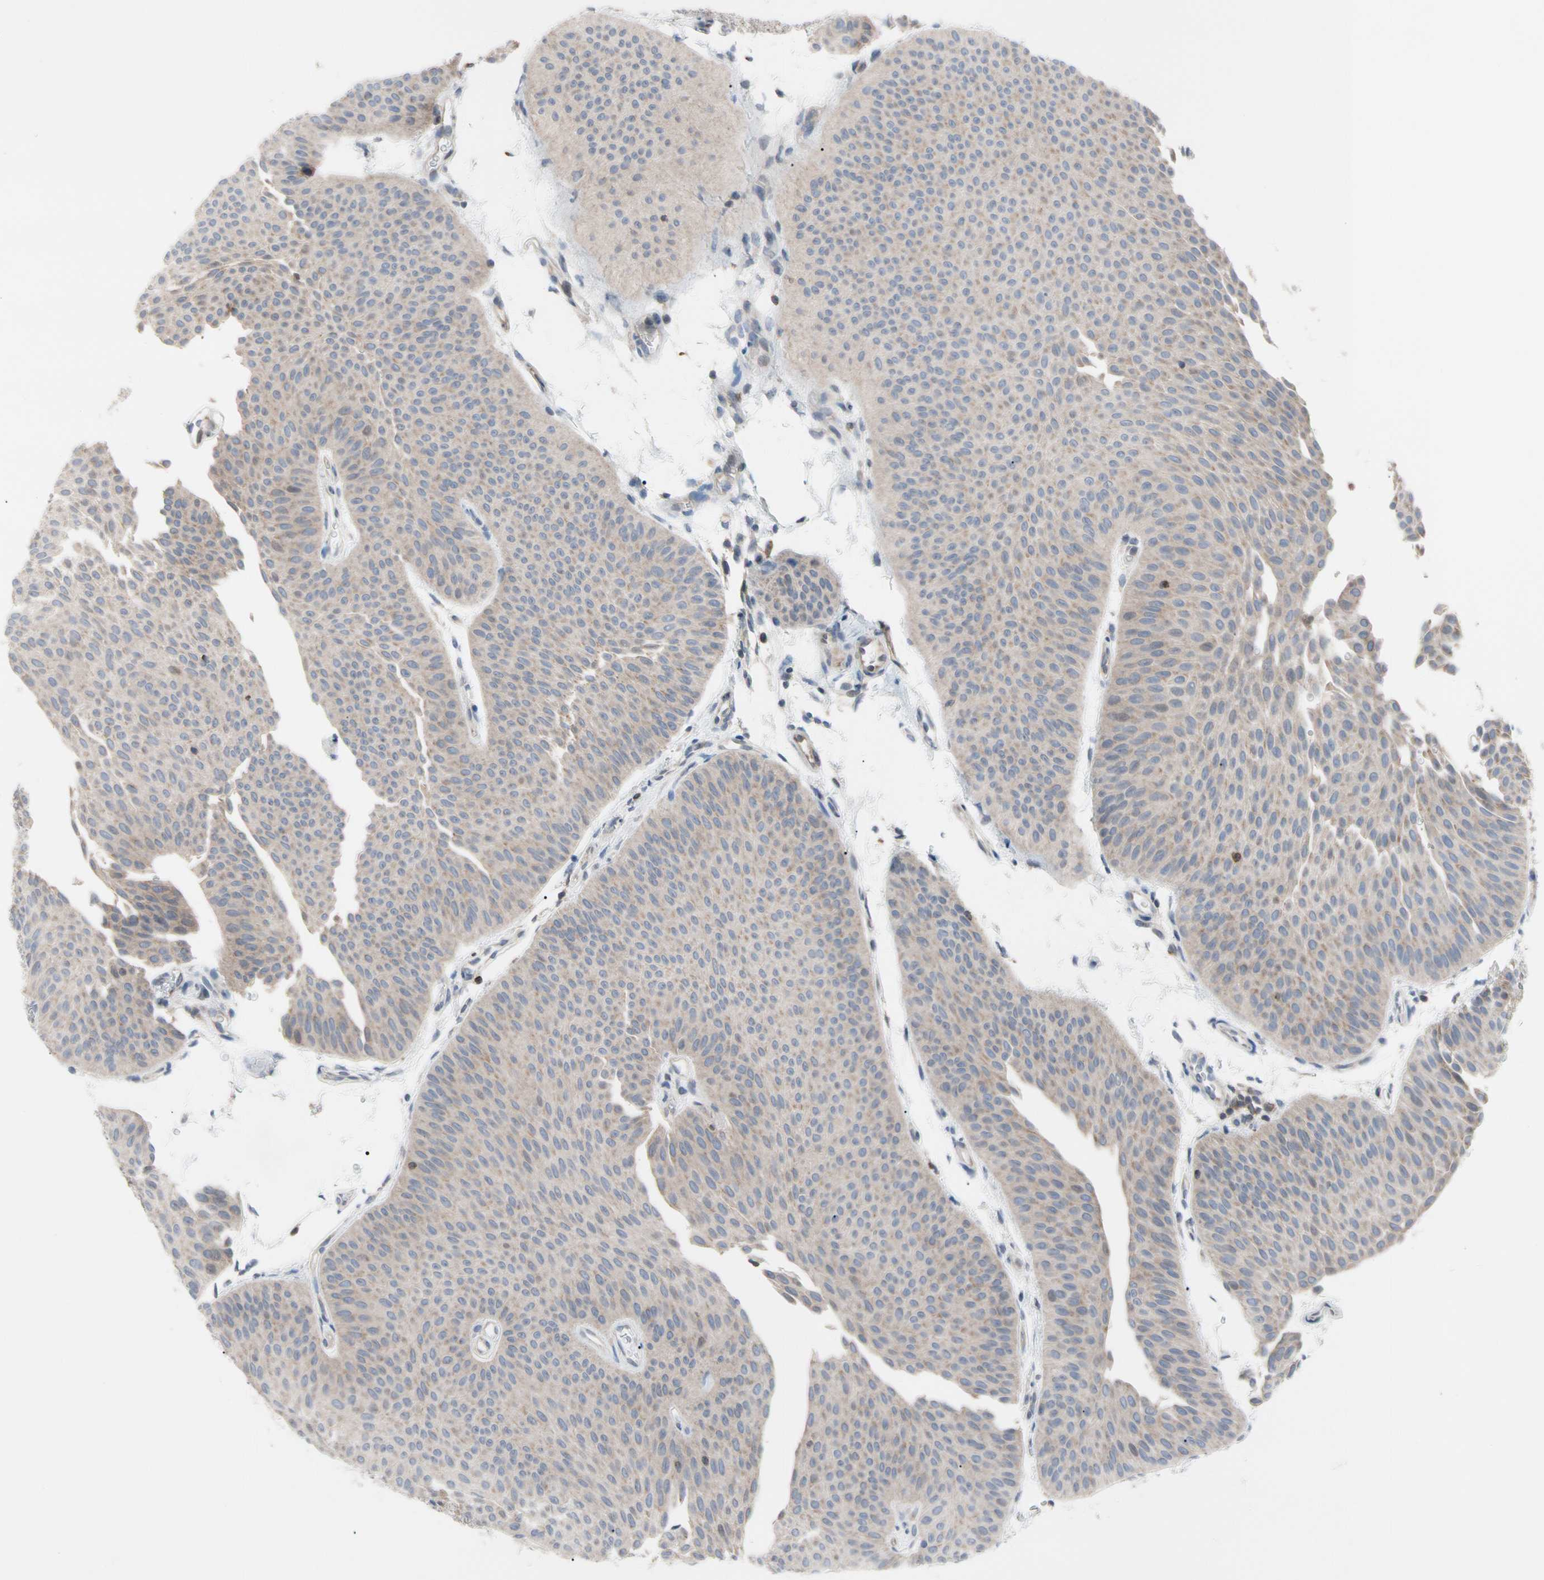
{"staining": {"intensity": "weak", "quantity": "<25%", "location": "cytoplasmic/membranous"}, "tissue": "urothelial cancer", "cell_type": "Tumor cells", "image_type": "cancer", "snomed": [{"axis": "morphology", "description": "Urothelial carcinoma, Low grade"}, {"axis": "topography", "description": "Urinary bladder"}], "caption": "Photomicrograph shows no protein staining in tumor cells of urothelial cancer tissue. (DAB (3,3'-diaminobenzidine) immunohistochemistry visualized using brightfield microscopy, high magnification).", "gene": "MCL1", "patient": {"sex": "female", "age": 60}}